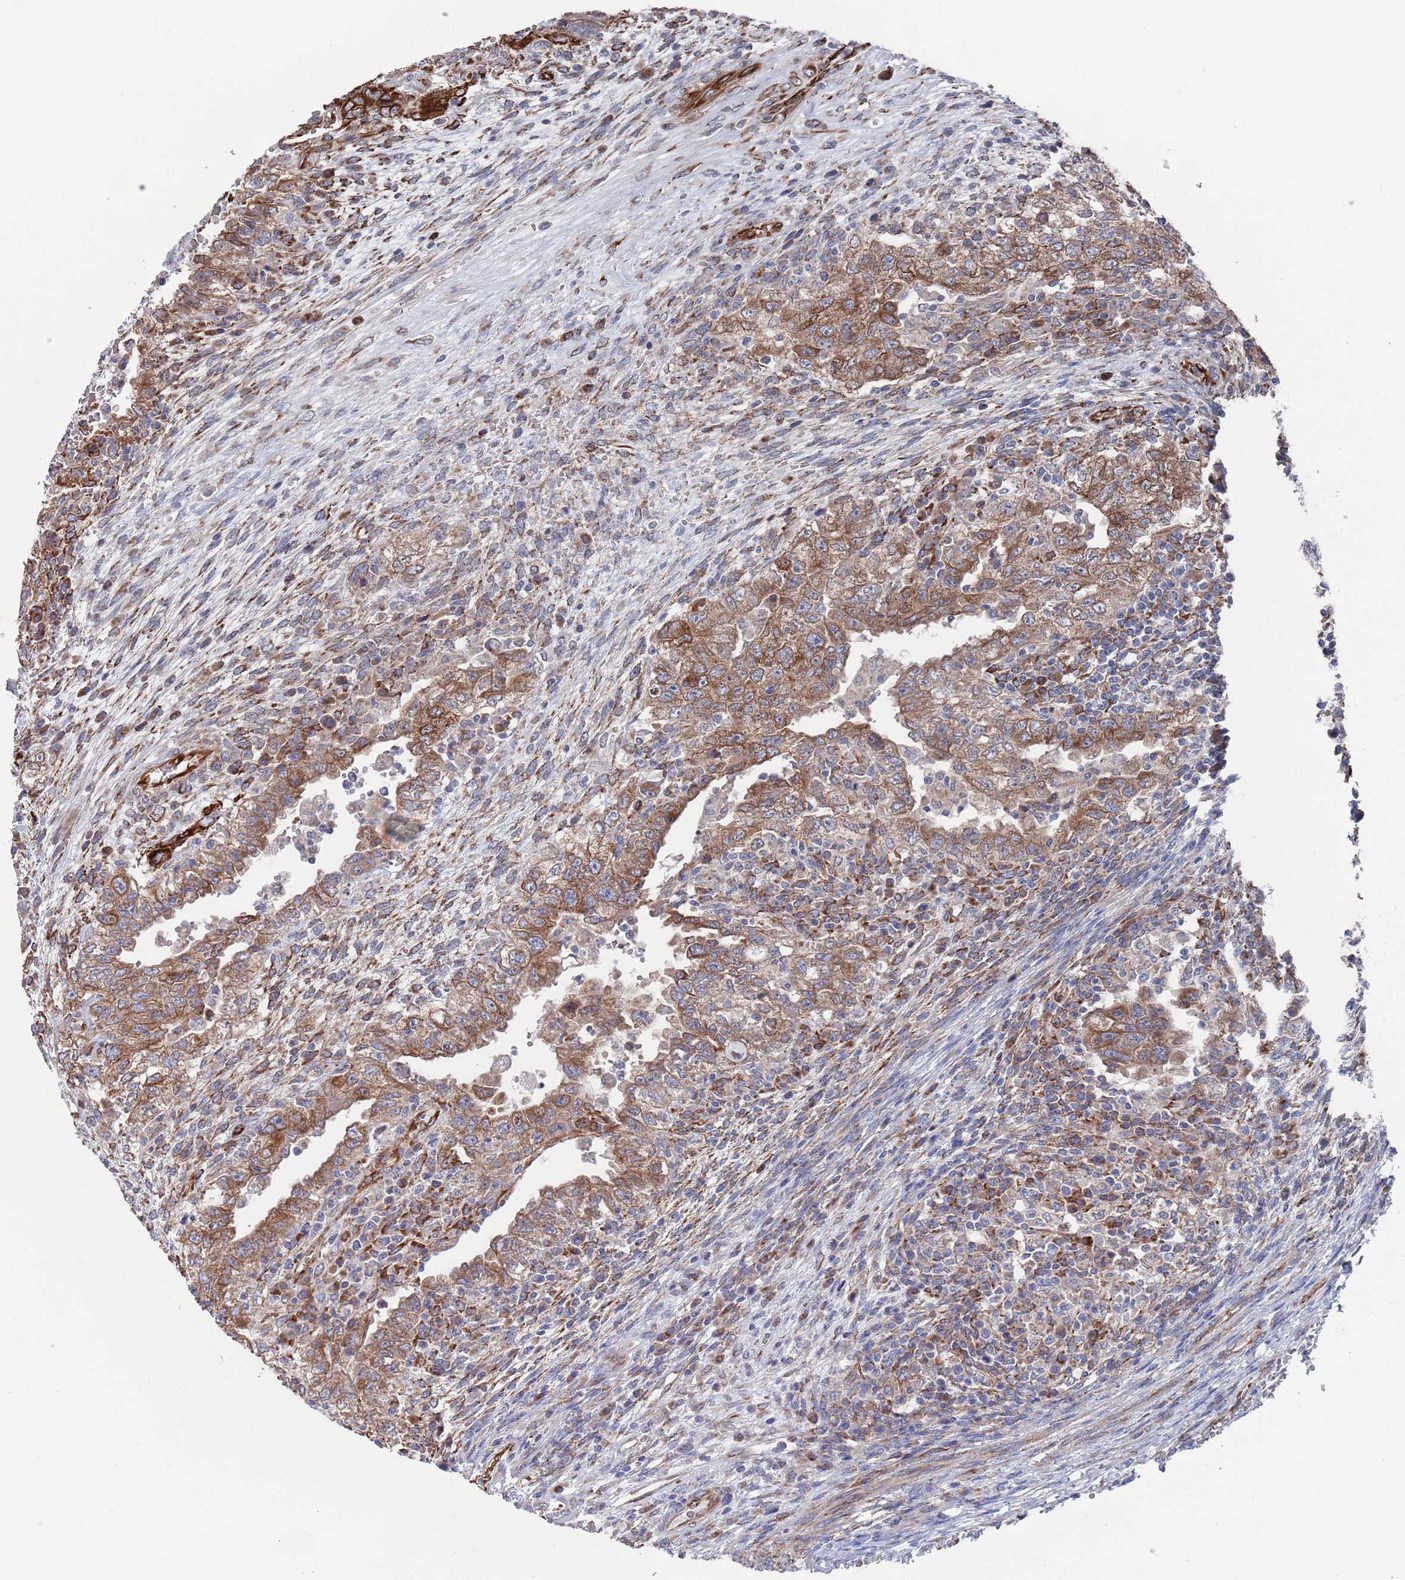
{"staining": {"intensity": "strong", "quantity": "25%-75%", "location": "cytoplasmic/membranous"}, "tissue": "testis cancer", "cell_type": "Tumor cells", "image_type": "cancer", "snomed": [{"axis": "morphology", "description": "Carcinoma, Embryonal, NOS"}, {"axis": "topography", "description": "Testis"}], "caption": "Human testis cancer stained with a brown dye displays strong cytoplasmic/membranous positive expression in about 25%-75% of tumor cells.", "gene": "CCDC106", "patient": {"sex": "male", "age": 26}}